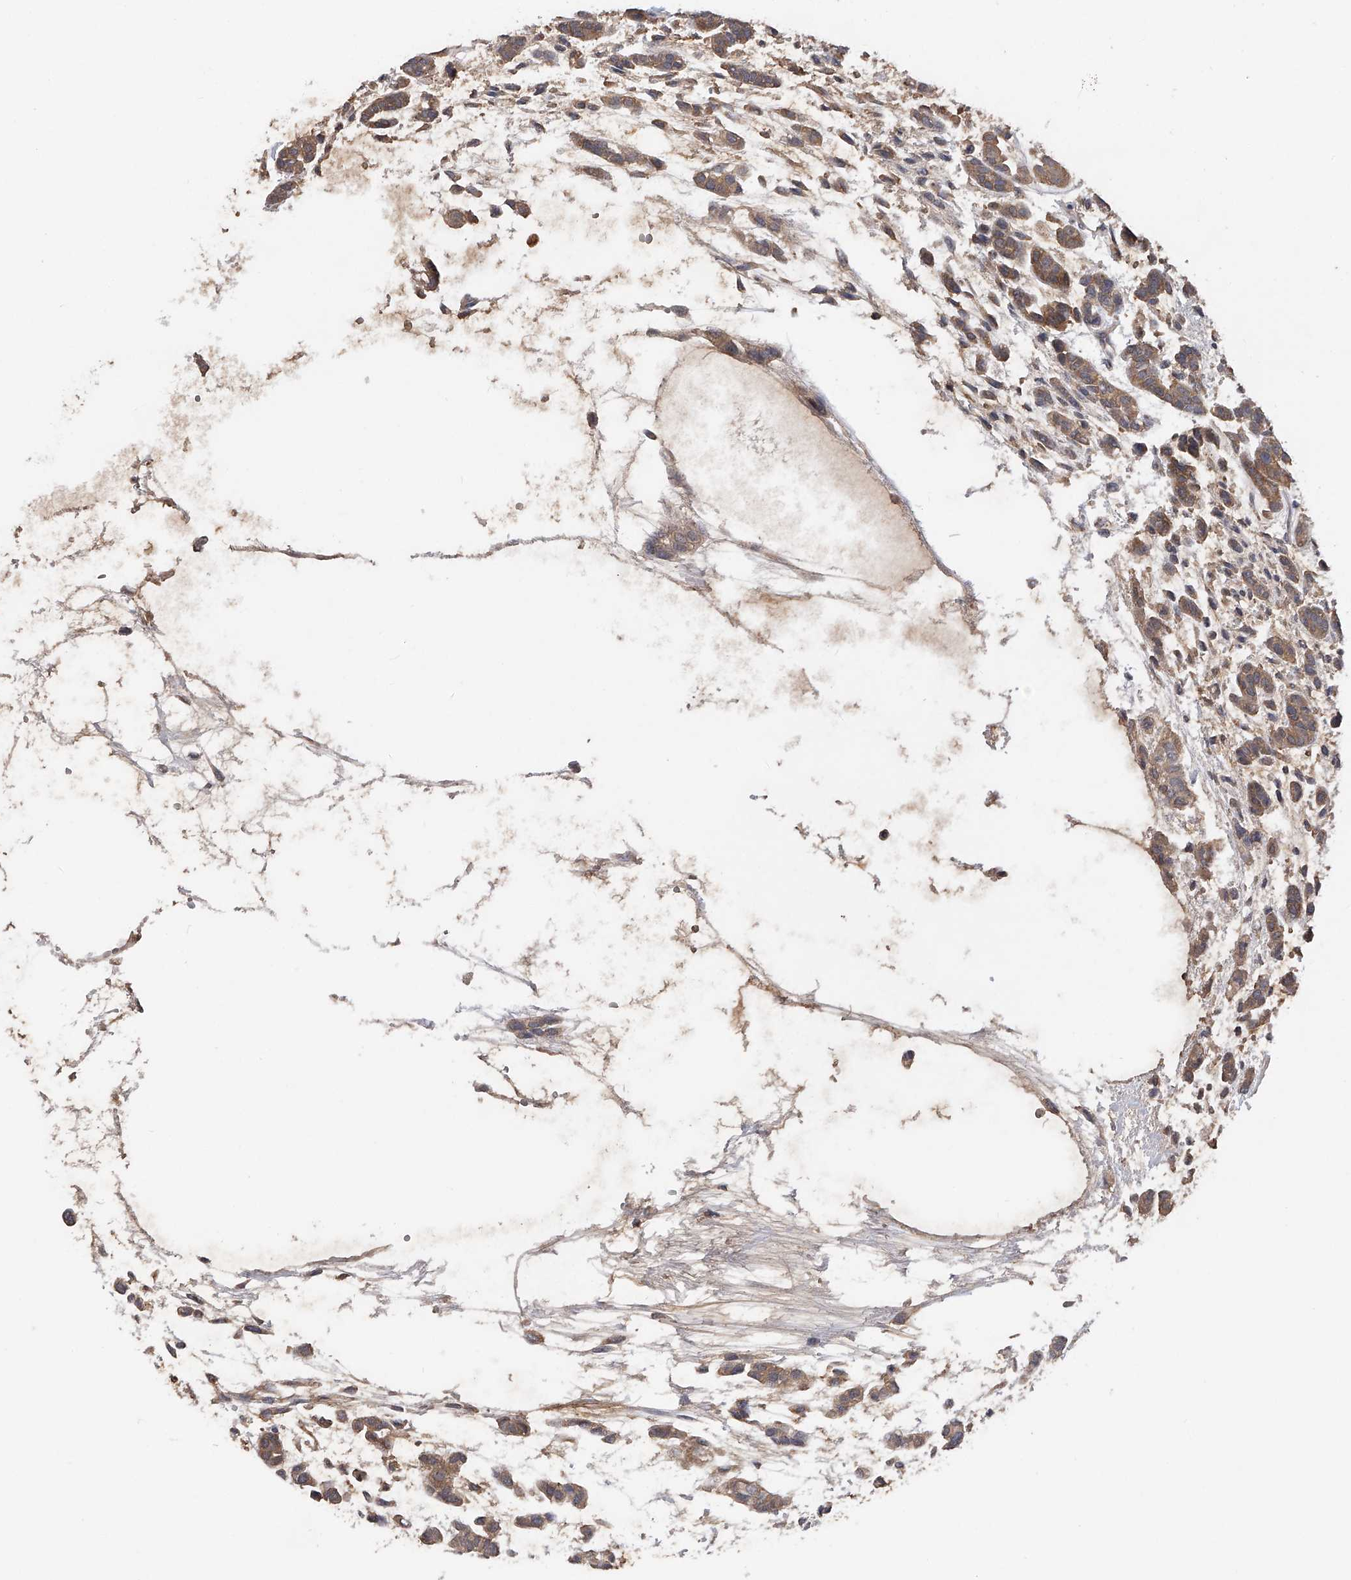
{"staining": {"intensity": "weak", "quantity": ">75%", "location": "cytoplasmic/membranous"}, "tissue": "head and neck cancer", "cell_type": "Tumor cells", "image_type": "cancer", "snomed": [{"axis": "morphology", "description": "Adenocarcinoma, NOS"}, {"axis": "morphology", "description": "Adenoma, NOS"}, {"axis": "topography", "description": "Head-Neck"}], "caption": "An immunohistochemistry image of neoplastic tissue is shown. Protein staining in brown labels weak cytoplasmic/membranous positivity in head and neck adenocarcinoma within tumor cells.", "gene": "CFAP298", "patient": {"sex": "female", "age": 55}}